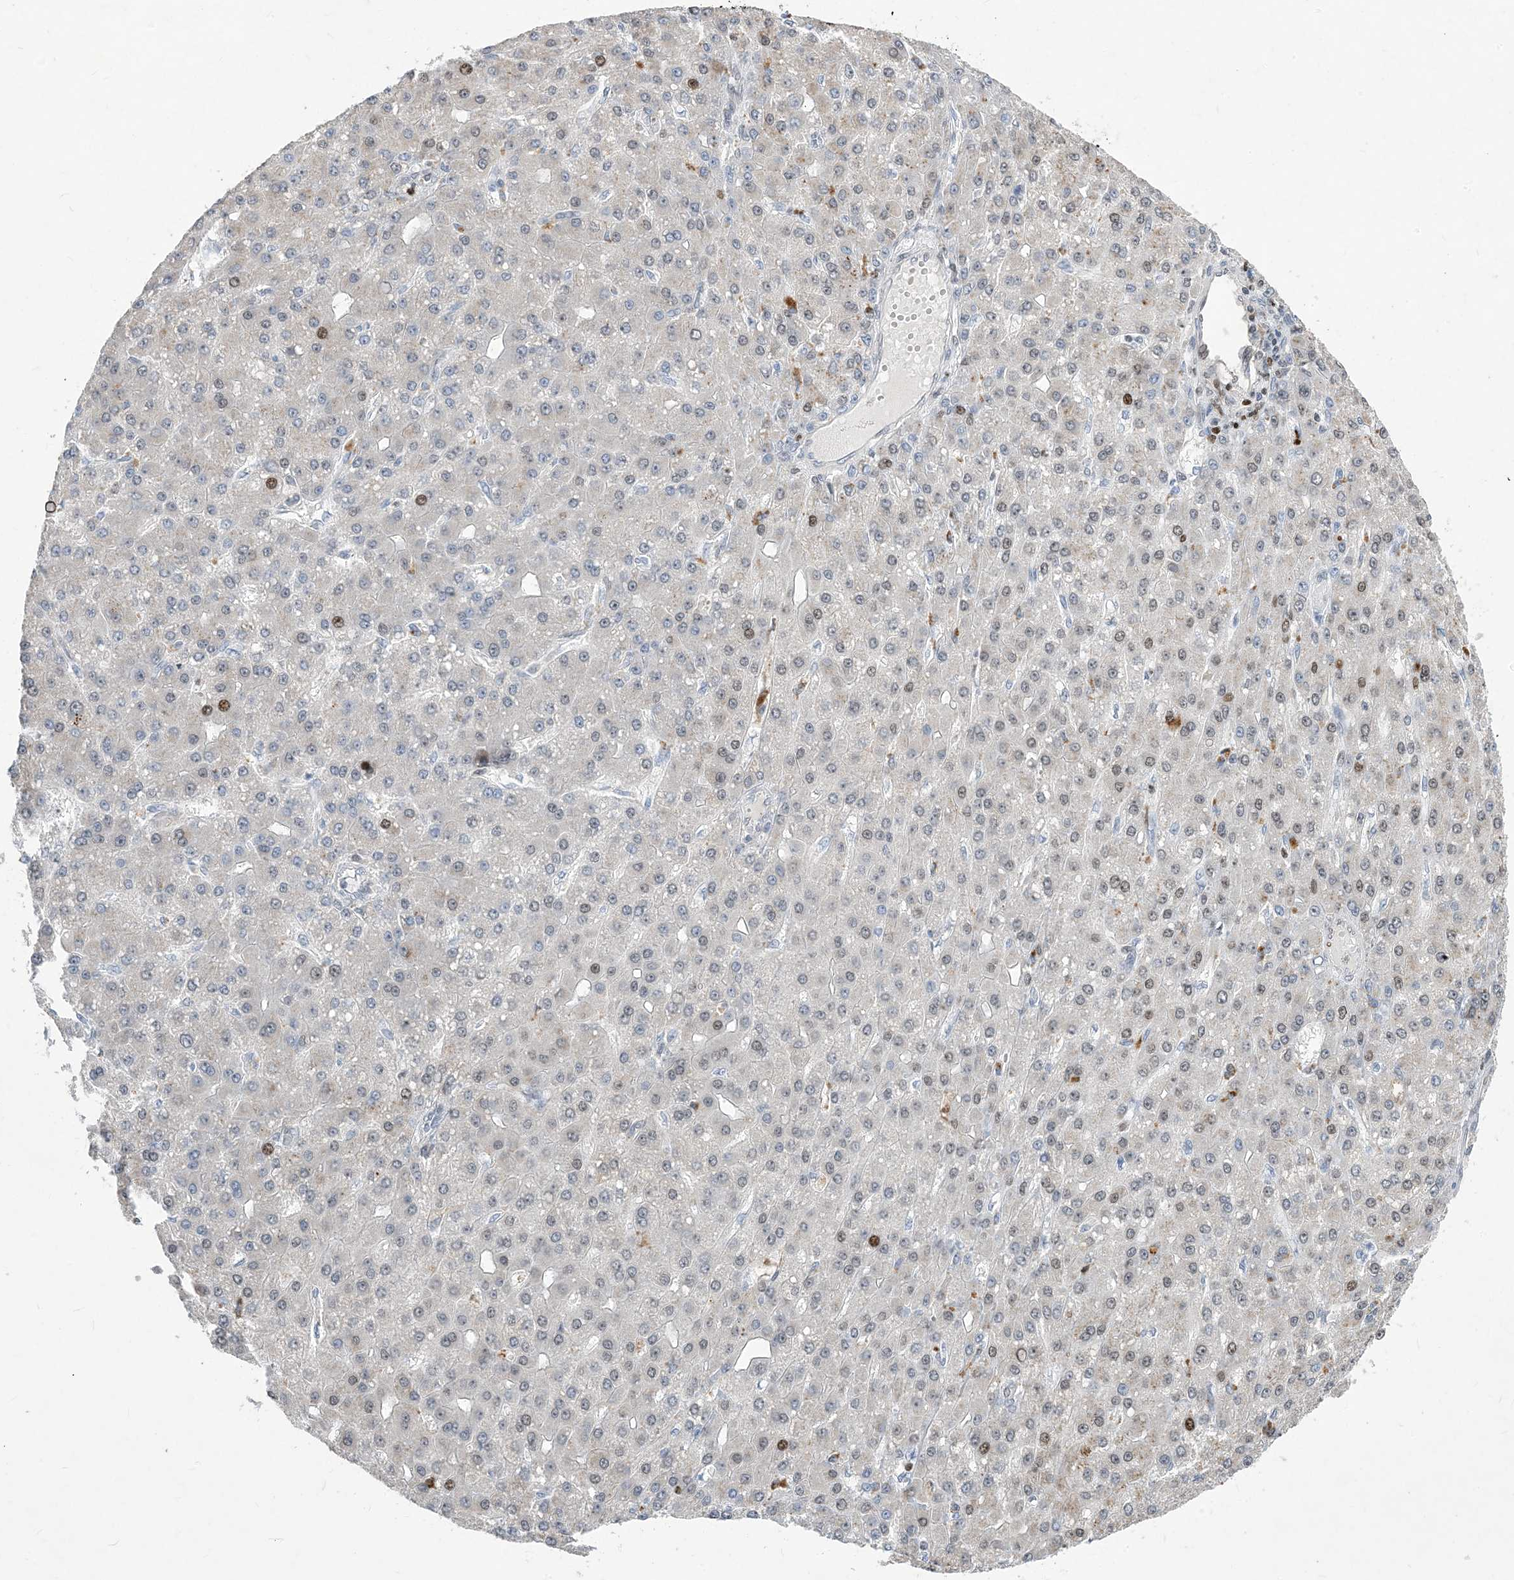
{"staining": {"intensity": "moderate", "quantity": "<25%", "location": "nuclear"}, "tissue": "liver cancer", "cell_type": "Tumor cells", "image_type": "cancer", "snomed": [{"axis": "morphology", "description": "Carcinoma, Hepatocellular, NOS"}, {"axis": "topography", "description": "Liver"}], "caption": "The image demonstrates a brown stain indicating the presence of a protein in the nuclear of tumor cells in liver cancer. (brown staining indicates protein expression, while blue staining denotes nuclei).", "gene": "SLC25A53", "patient": {"sex": "male", "age": 67}}